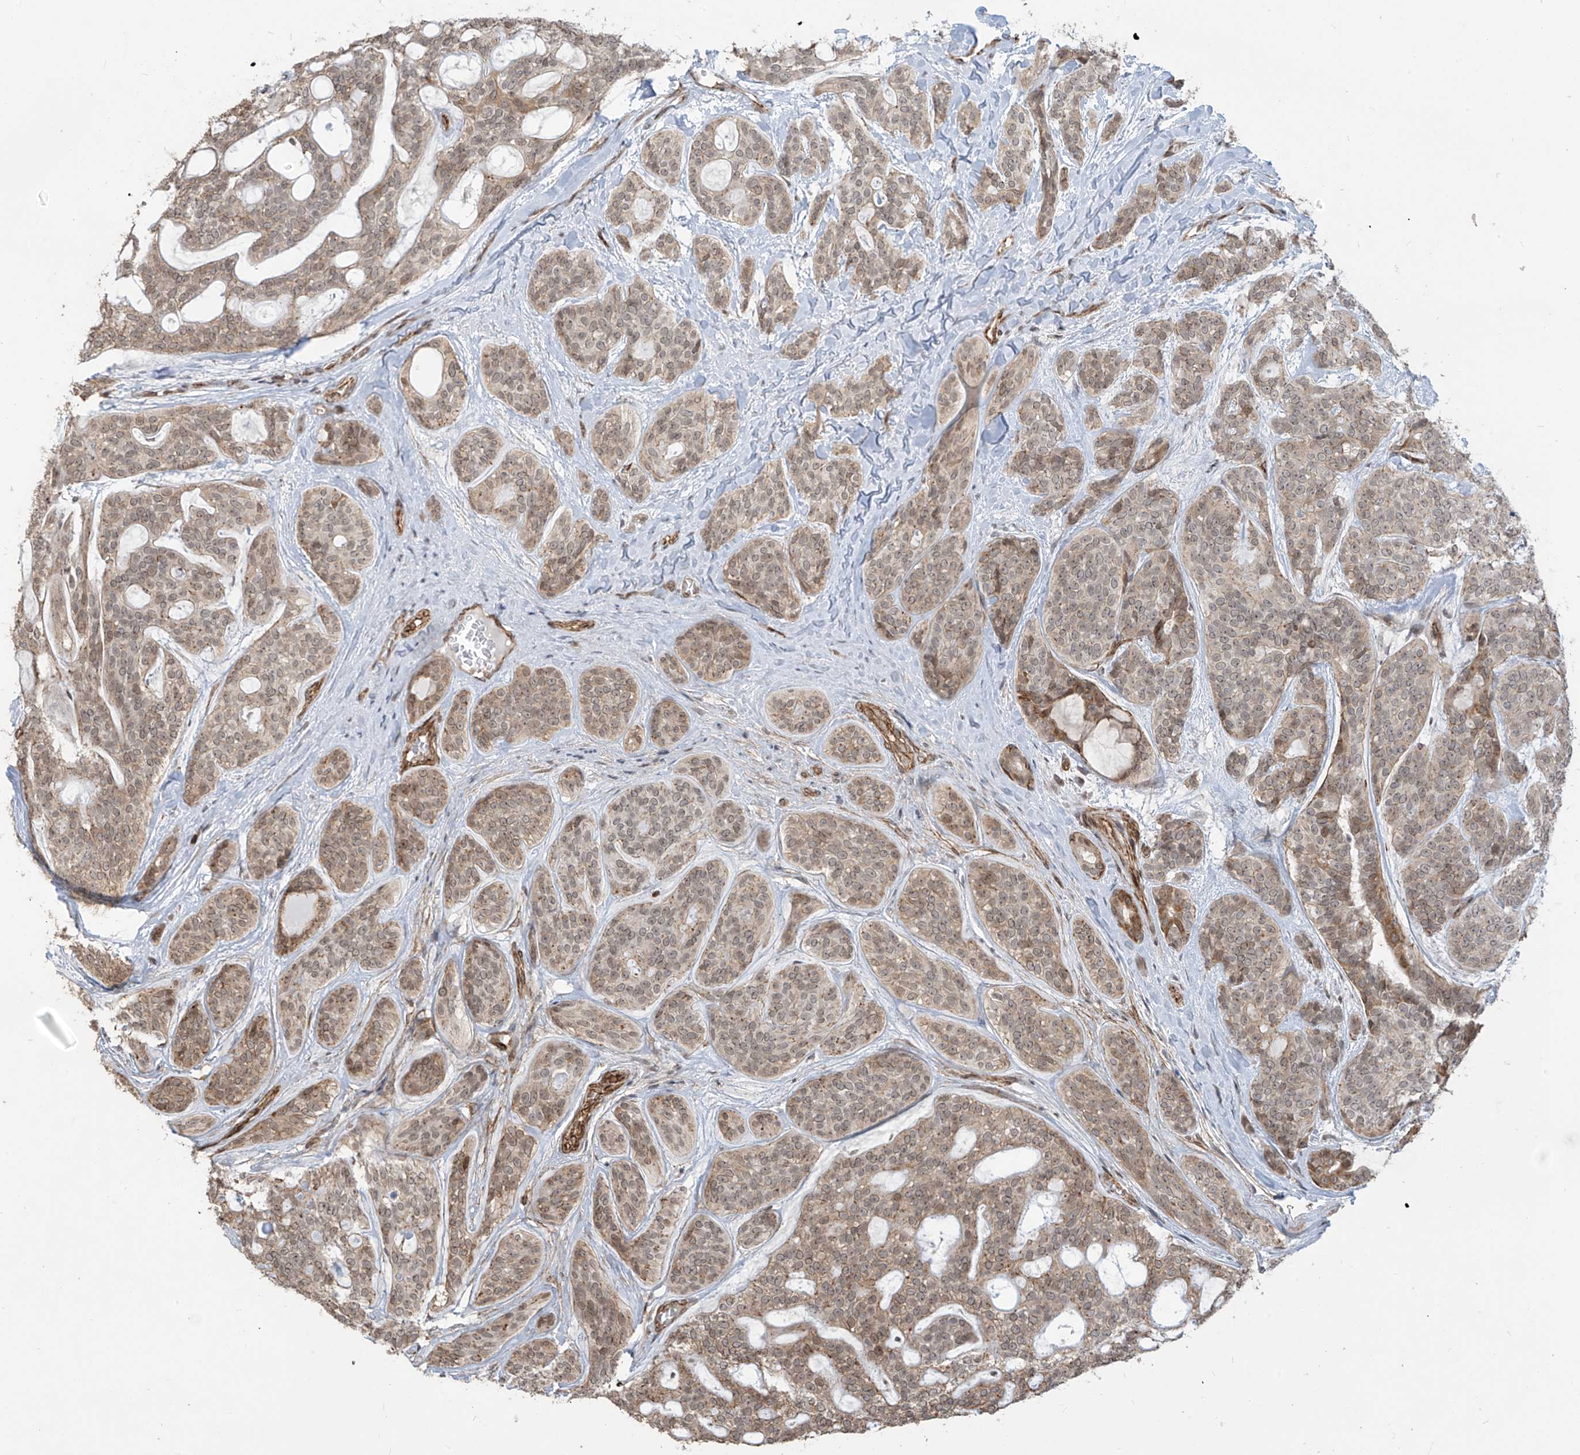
{"staining": {"intensity": "weak", "quantity": ">75%", "location": "cytoplasmic/membranous,nuclear"}, "tissue": "head and neck cancer", "cell_type": "Tumor cells", "image_type": "cancer", "snomed": [{"axis": "morphology", "description": "Adenocarcinoma, NOS"}, {"axis": "topography", "description": "Head-Neck"}], "caption": "A histopathology image of human head and neck adenocarcinoma stained for a protein shows weak cytoplasmic/membranous and nuclear brown staining in tumor cells.", "gene": "METAP1D", "patient": {"sex": "male", "age": 66}}